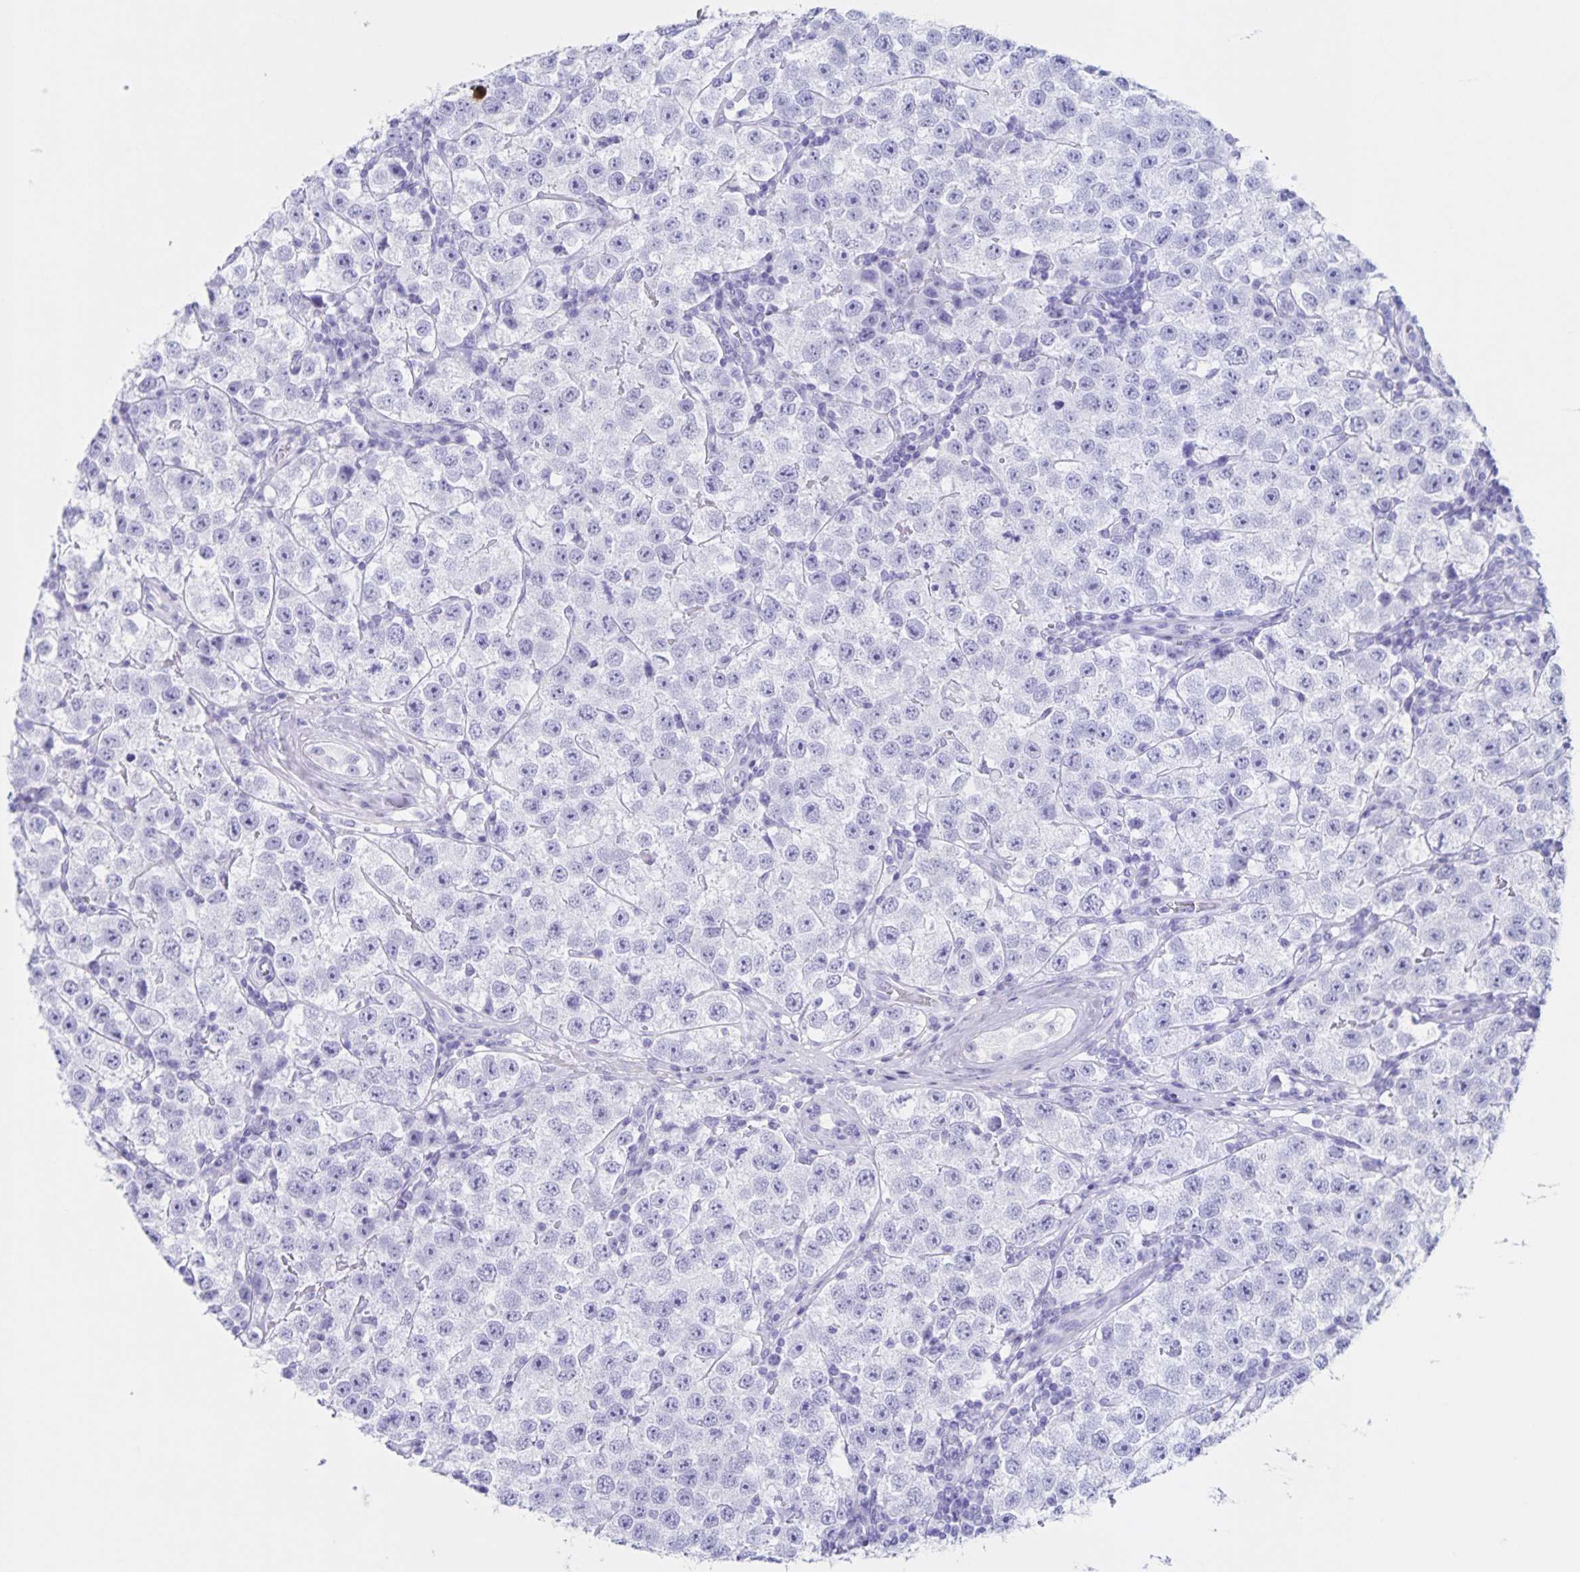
{"staining": {"intensity": "negative", "quantity": "none", "location": "none"}, "tissue": "testis cancer", "cell_type": "Tumor cells", "image_type": "cancer", "snomed": [{"axis": "morphology", "description": "Seminoma, NOS"}, {"axis": "topography", "description": "Testis"}], "caption": "This micrograph is of seminoma (testis) stained with immunohistochemistry to label a protein in brown with the nuclei are counter-stained blue. There is no positivity in tumor cells.", "gene": "C12orf56", "patient": {"sex": "male", "age": 34}}